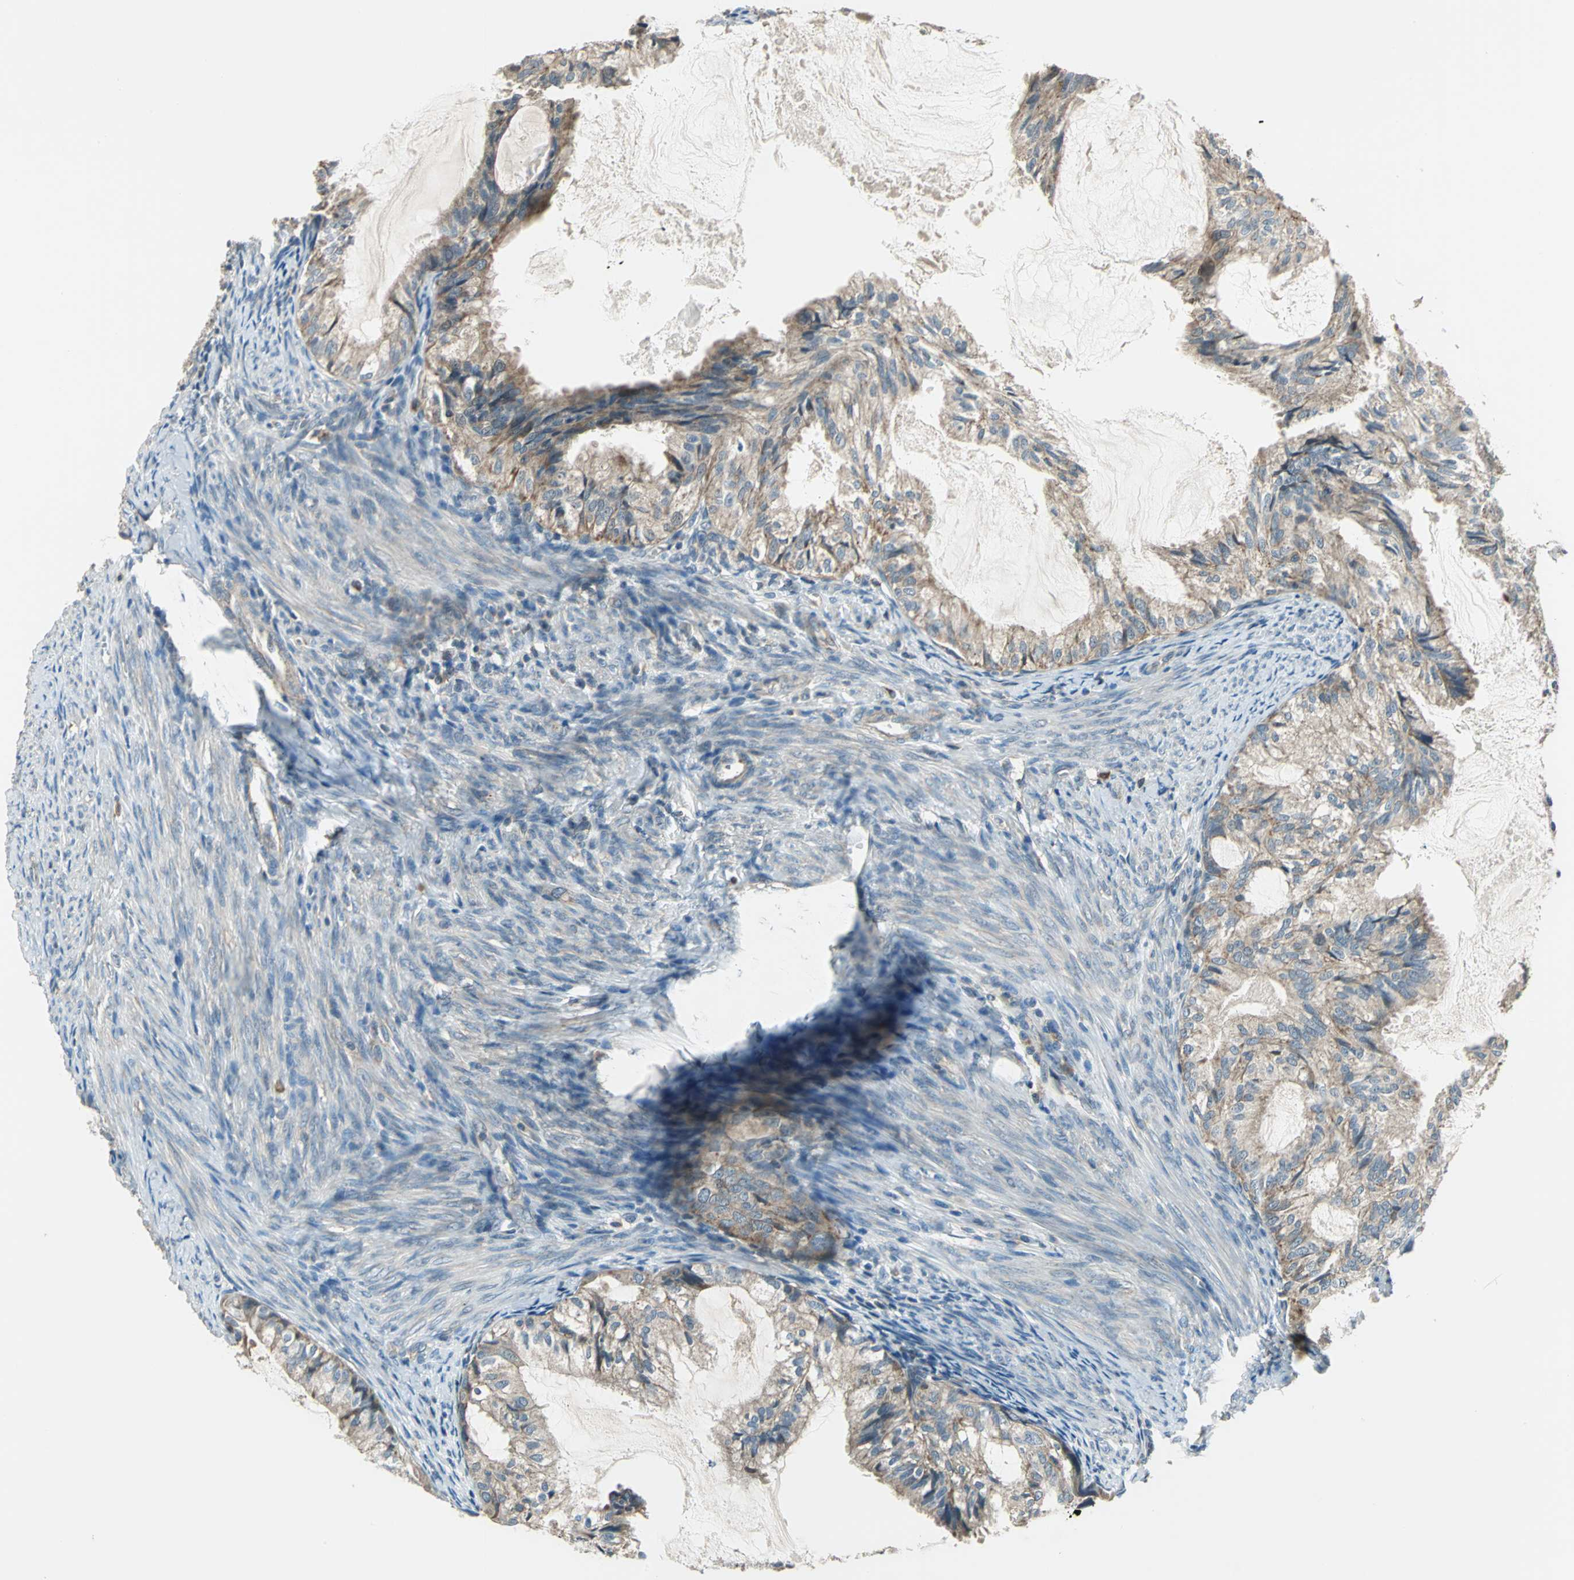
{"staining": {"intensity": "moderate", "quantity": ">75%", "location": "cytoplasmic/membranous"}, "tissue": "cervical cancer", "cell_type": "Tumor cells", "image_type": "cancer", "snomed": [{"axis": "morphology", "description": "Normal tissue, NOS"}, {"axis": "morphology", "description": "Adenocarcinoma, NOS"}, {"axis": "topography", "description": "Cervix"}, {"axis": "topography", "description": "Endometrium"}], "caption": "This photomicrograph reveals cervical cancer (adenocarcinoma) stained with immunohistochemistry (IHC) to label a protein in brown. The cytoplasmic/membranous of tumor cells show moderate positivity for the protein. Nuclei are counter-stained blue.", "gene": "TRAK1", "patient": {"sex": "female", "age": 86}}